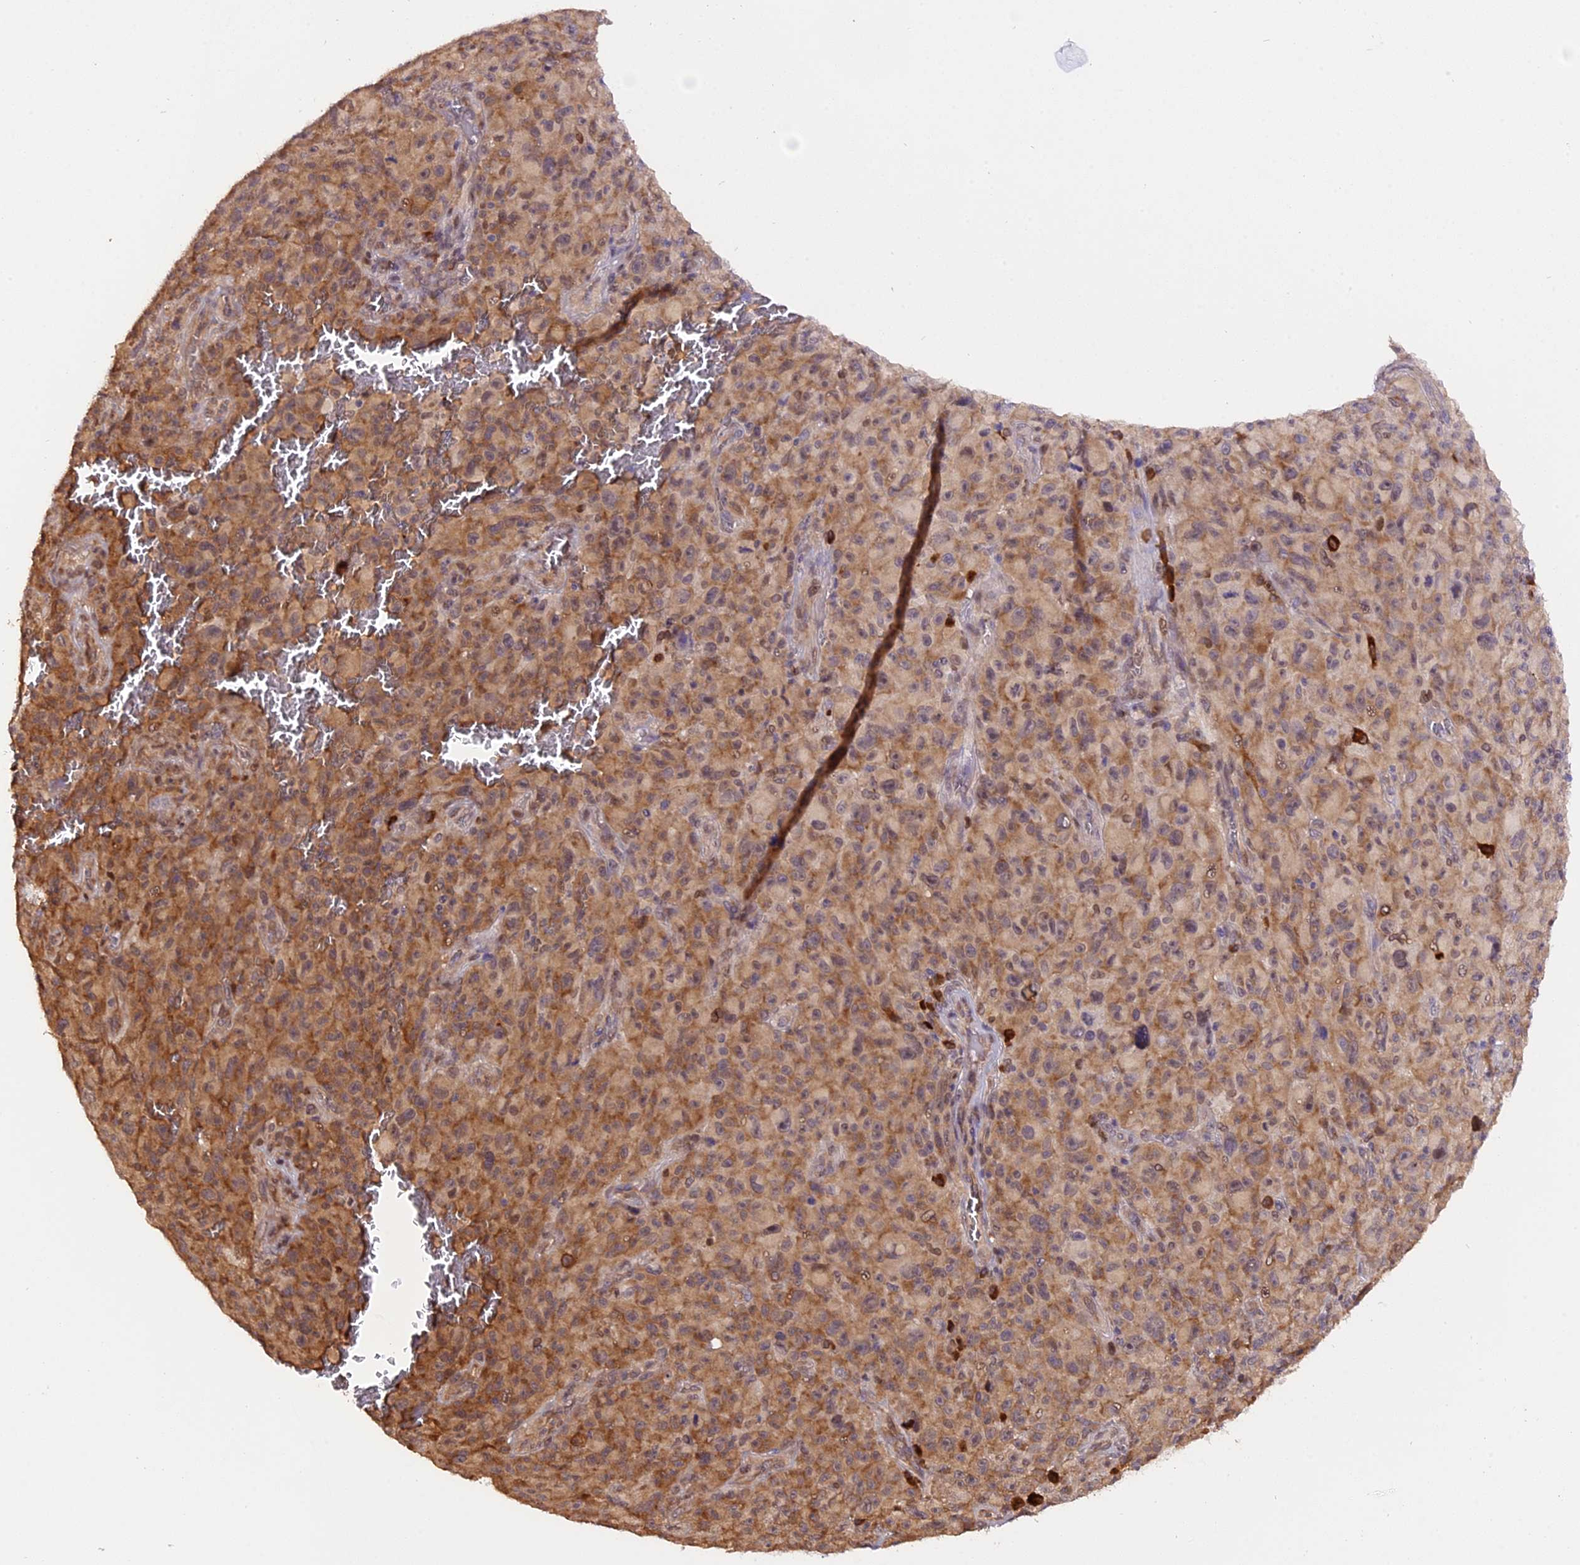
{"staining": {"intensity": "moderate", "quantity": ">75%", "location": "cytoplasmic/membranous"}, "tissue": "melanoma", "cell_type": "Tumor cells", "image_type": "cancer", "snomed": [{"axis": "morphology", "description": "Malignant melanoma, NOS"}, {"axis": "topography", "description": "Skin"}], "caption": "Tumor cells demonstrate medium levels of moderate cytoplasmic/membranous staining in about >75% of cells in melanoma.", "gene": "HERPUD1", "patient": {"sex": "female", "age": 82}}